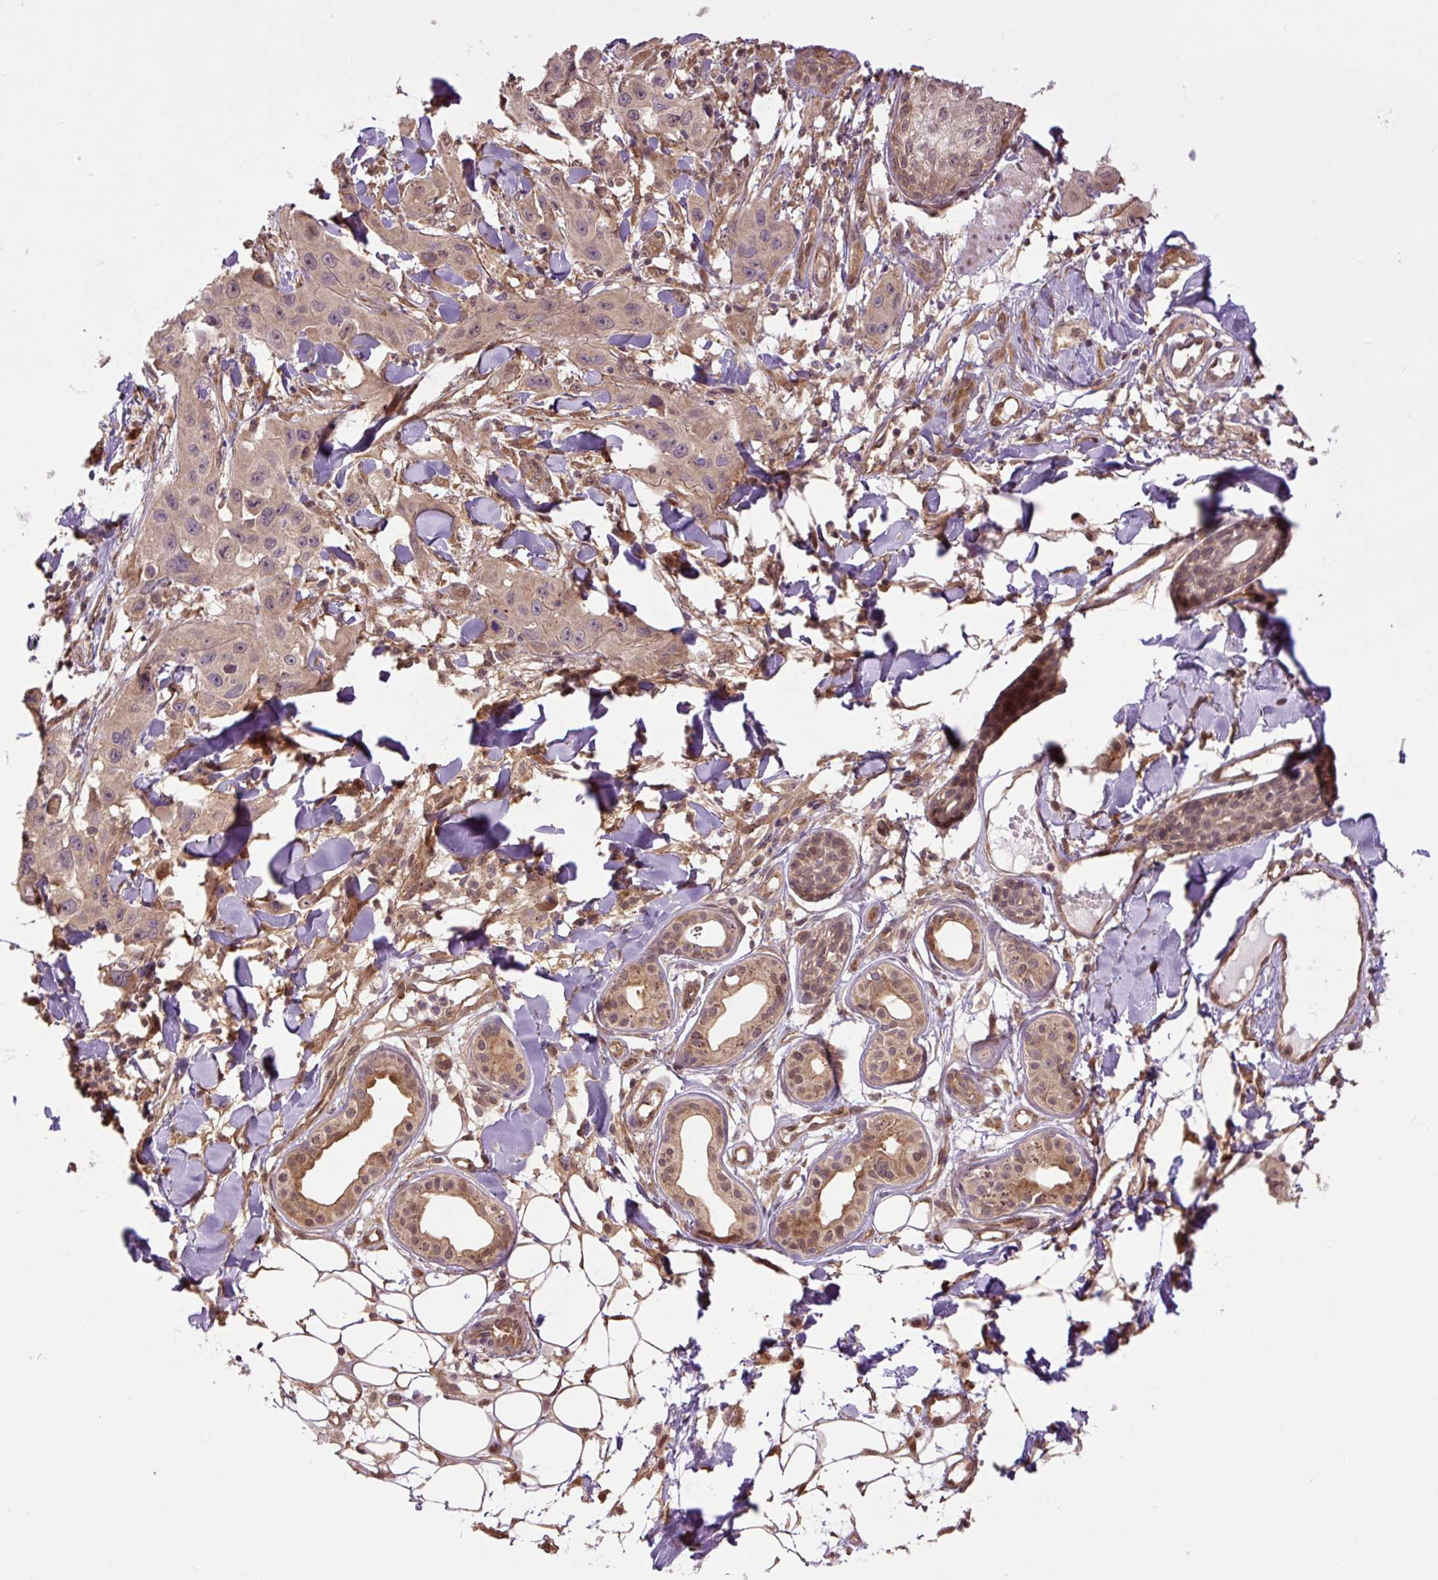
{"staining": {"intensity": "weak", "quantity": "25%-75%", "location": "cytoplasmic/membranous"}, "tissue": "skin cancer", "cell_type": "Tumor cells", "image_type": "cancer", "snomed": [{"axis": "morphology", "description": "Squamous cell carcinoma, NOS"}, {"axis": "topography", "description": "Skin"}], "caption": "Tumor cells demonstrate low levels of weak cytoplasmic/membranous expression in approximately 25%-75% of cells in human skin squamous cell carcinoma. The staining was performed using DAB (3,3'-diaminobenzidine), with brown indicating positive protein expression. Nuclei are stained blue with hematoxylin.", "gene": "TPT1", "patient": {"sex": "male", "age": 63}}